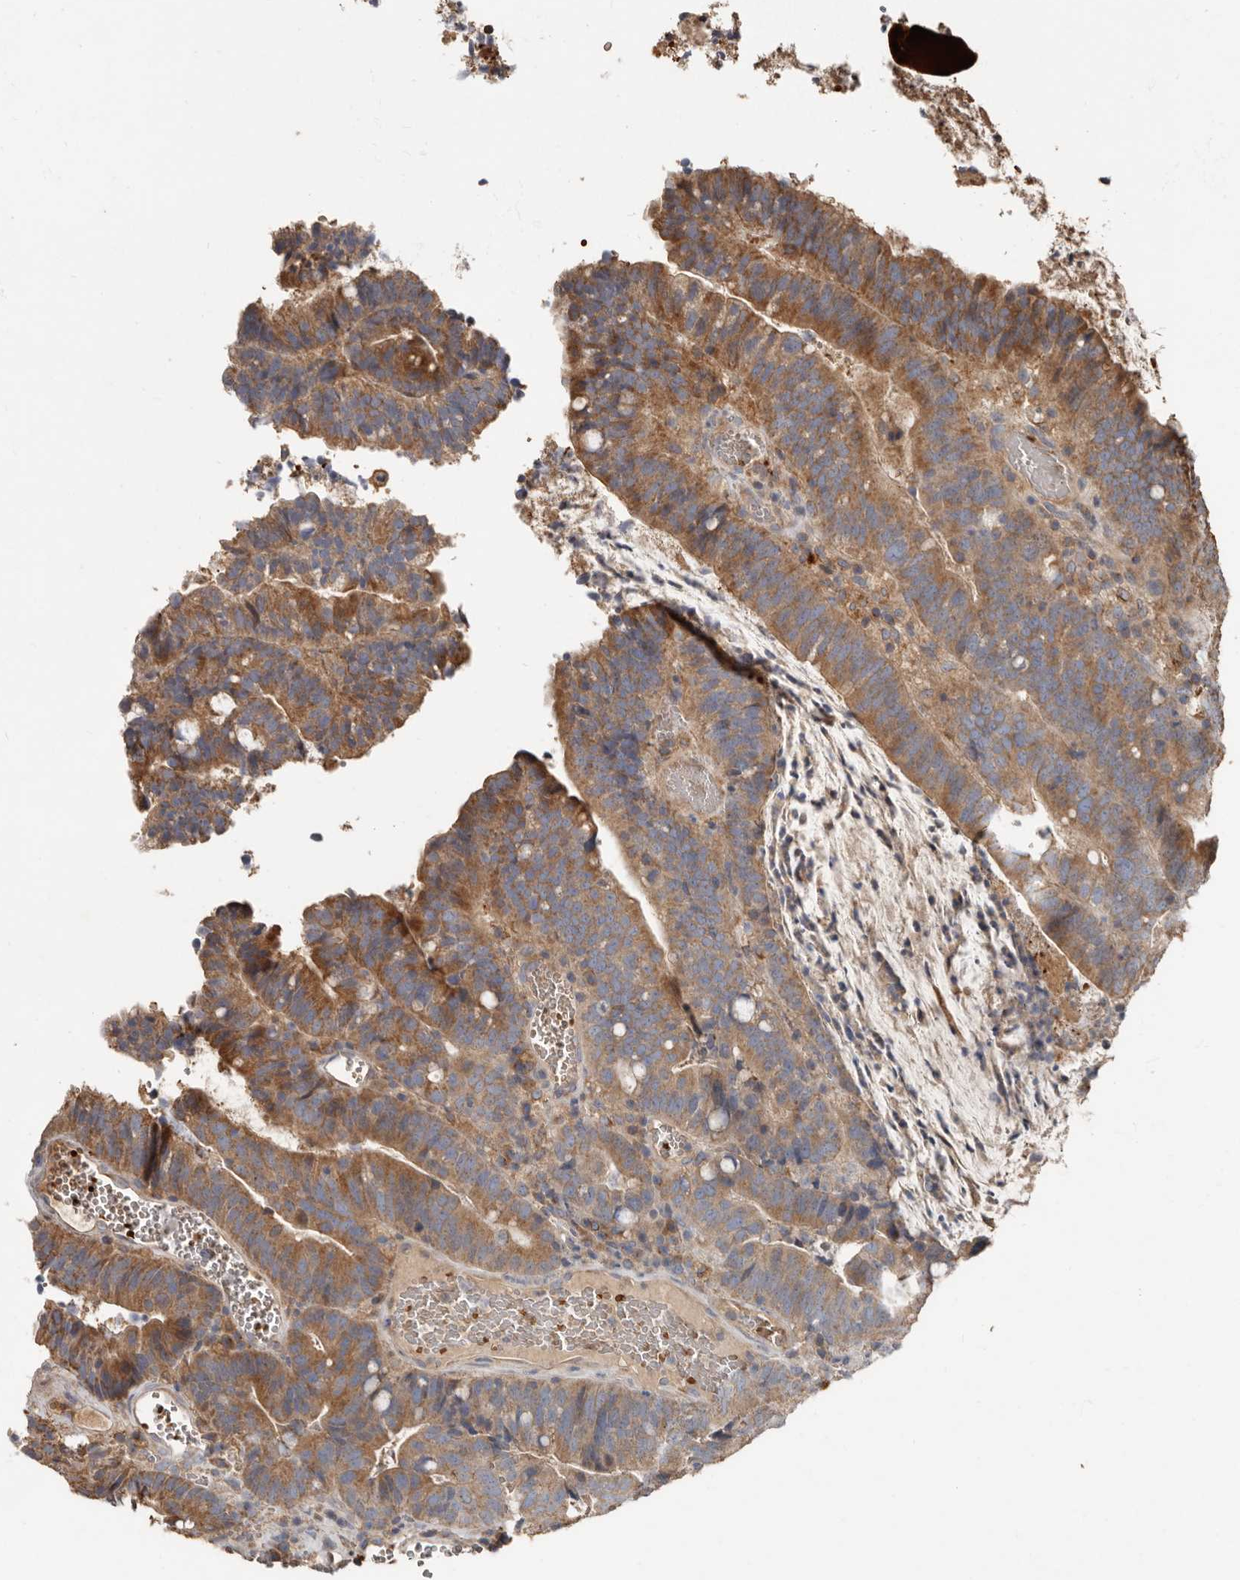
{"staining": {"intensity": "moderate", "quantity": ">75%", "location": "cytoplasmic/membranous"}, "tissue": "colorectal cancer", "cell_type": "Tumor cells", "image_type": "cancer", "snomed": [{"axis": "morphology", "description": "Adenocarcinoma, NOS"}, {"axis": "topography", "description": "Colon"}], "caption": "This photomicrograph demonstrates colorectal cancer stained with immunohistochemistry (IHC) to label a protein in brown. The cytoplasmic/membranous of tumor cells show moderate positivity for the protein. Nuclei are counter-stained blue.", "gene": "KIF26B", "patient": {"sex": "female", "age": 66}}